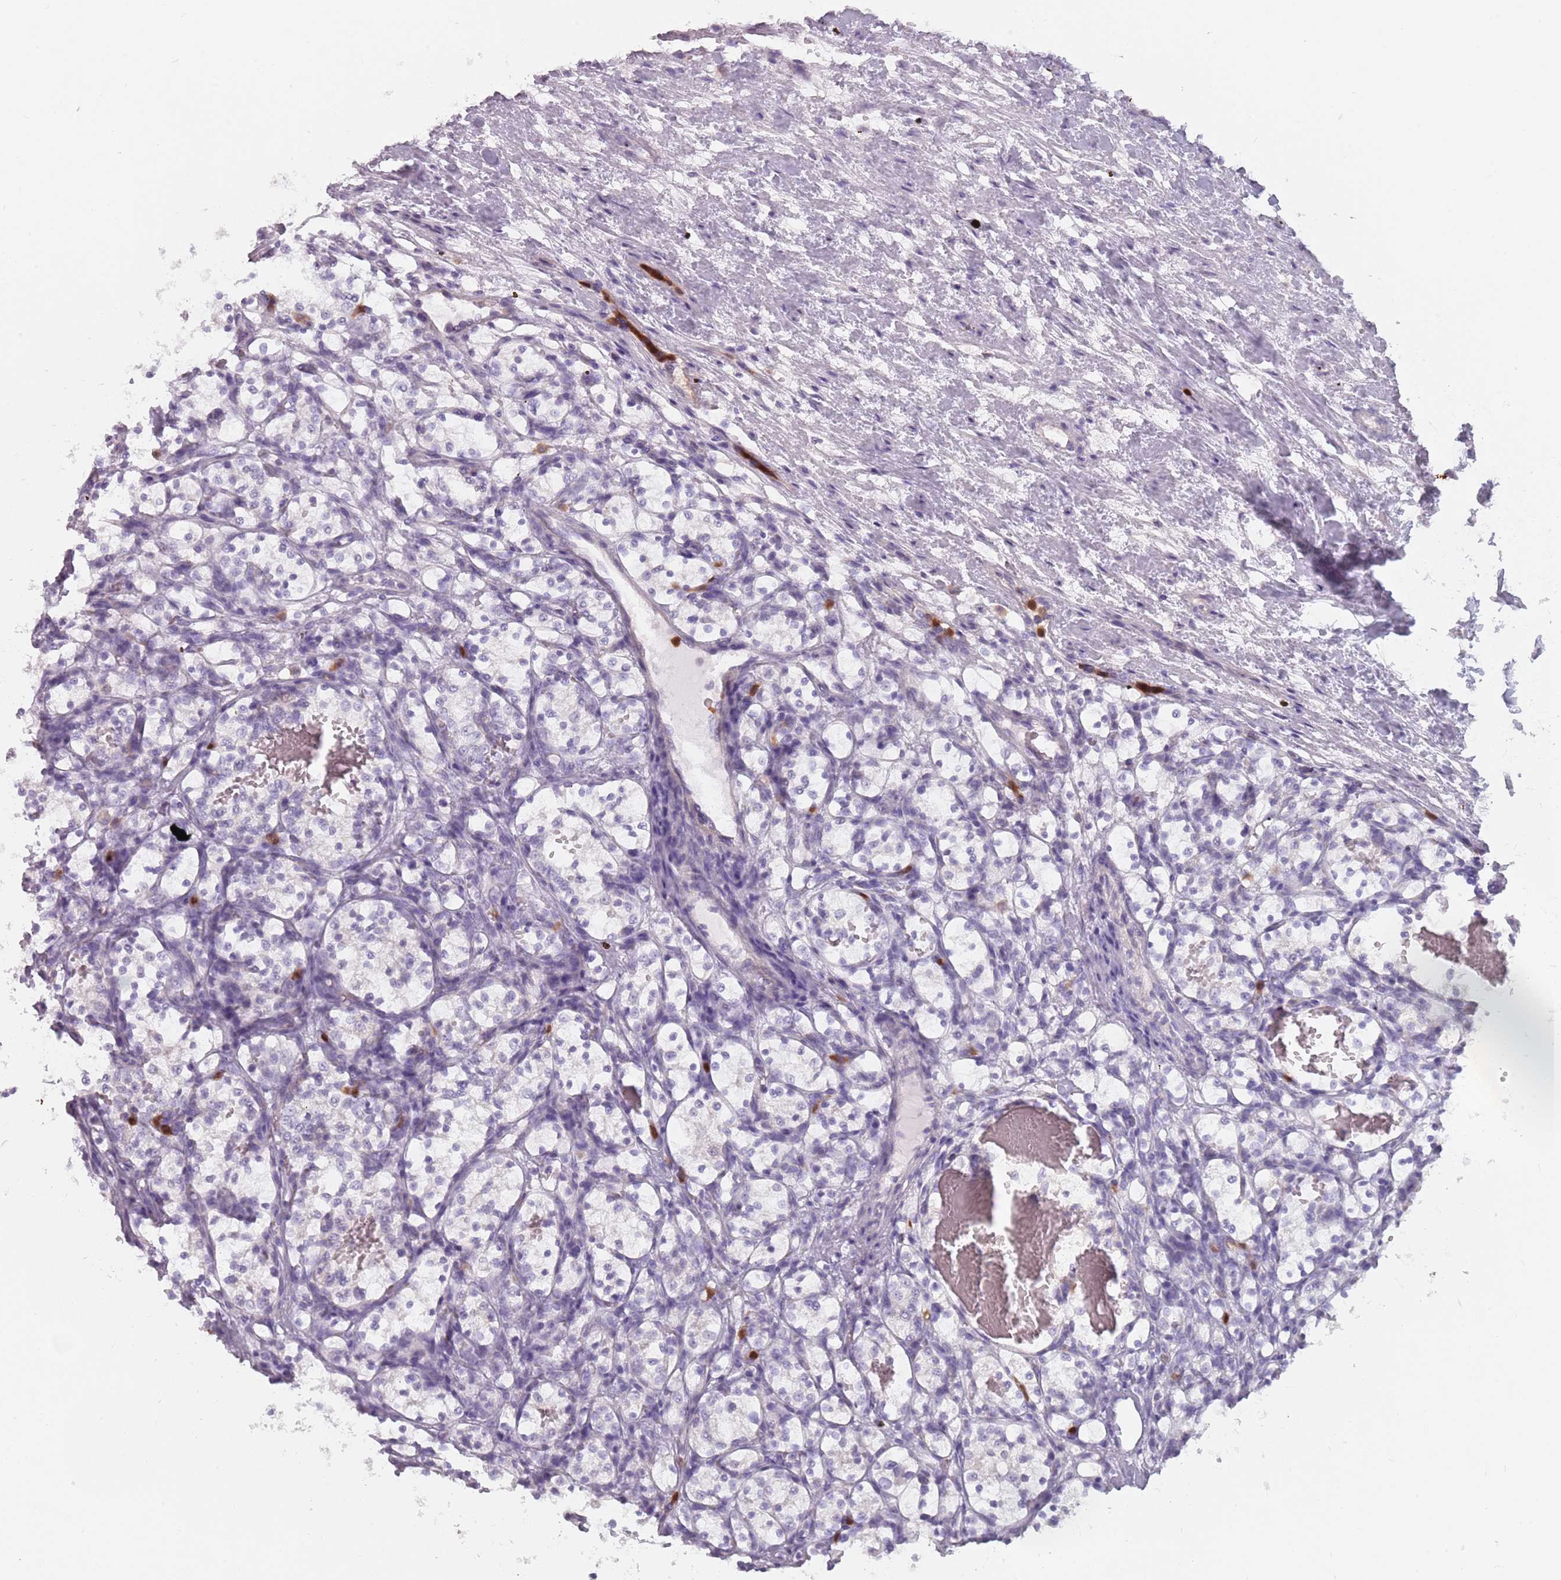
{"staining": {"intensity": "negative", "quantity": "none", "location": "none"}, "tissue": "renal cancer", "cell_type": "Tumor cells", "image_type": "cancer", "snomed": [{"axis": "morphology", "description": "Adenocarcinoma, NOS"}, {"axis": "topography", "description": "Kidney"}], "caption": "This is an IHC histopathology image of human adenocarcinoma (renal). There is no staining in tumor cells.", "gene": "ZNF584", "patient": {"sex": "female", "age": 69}}